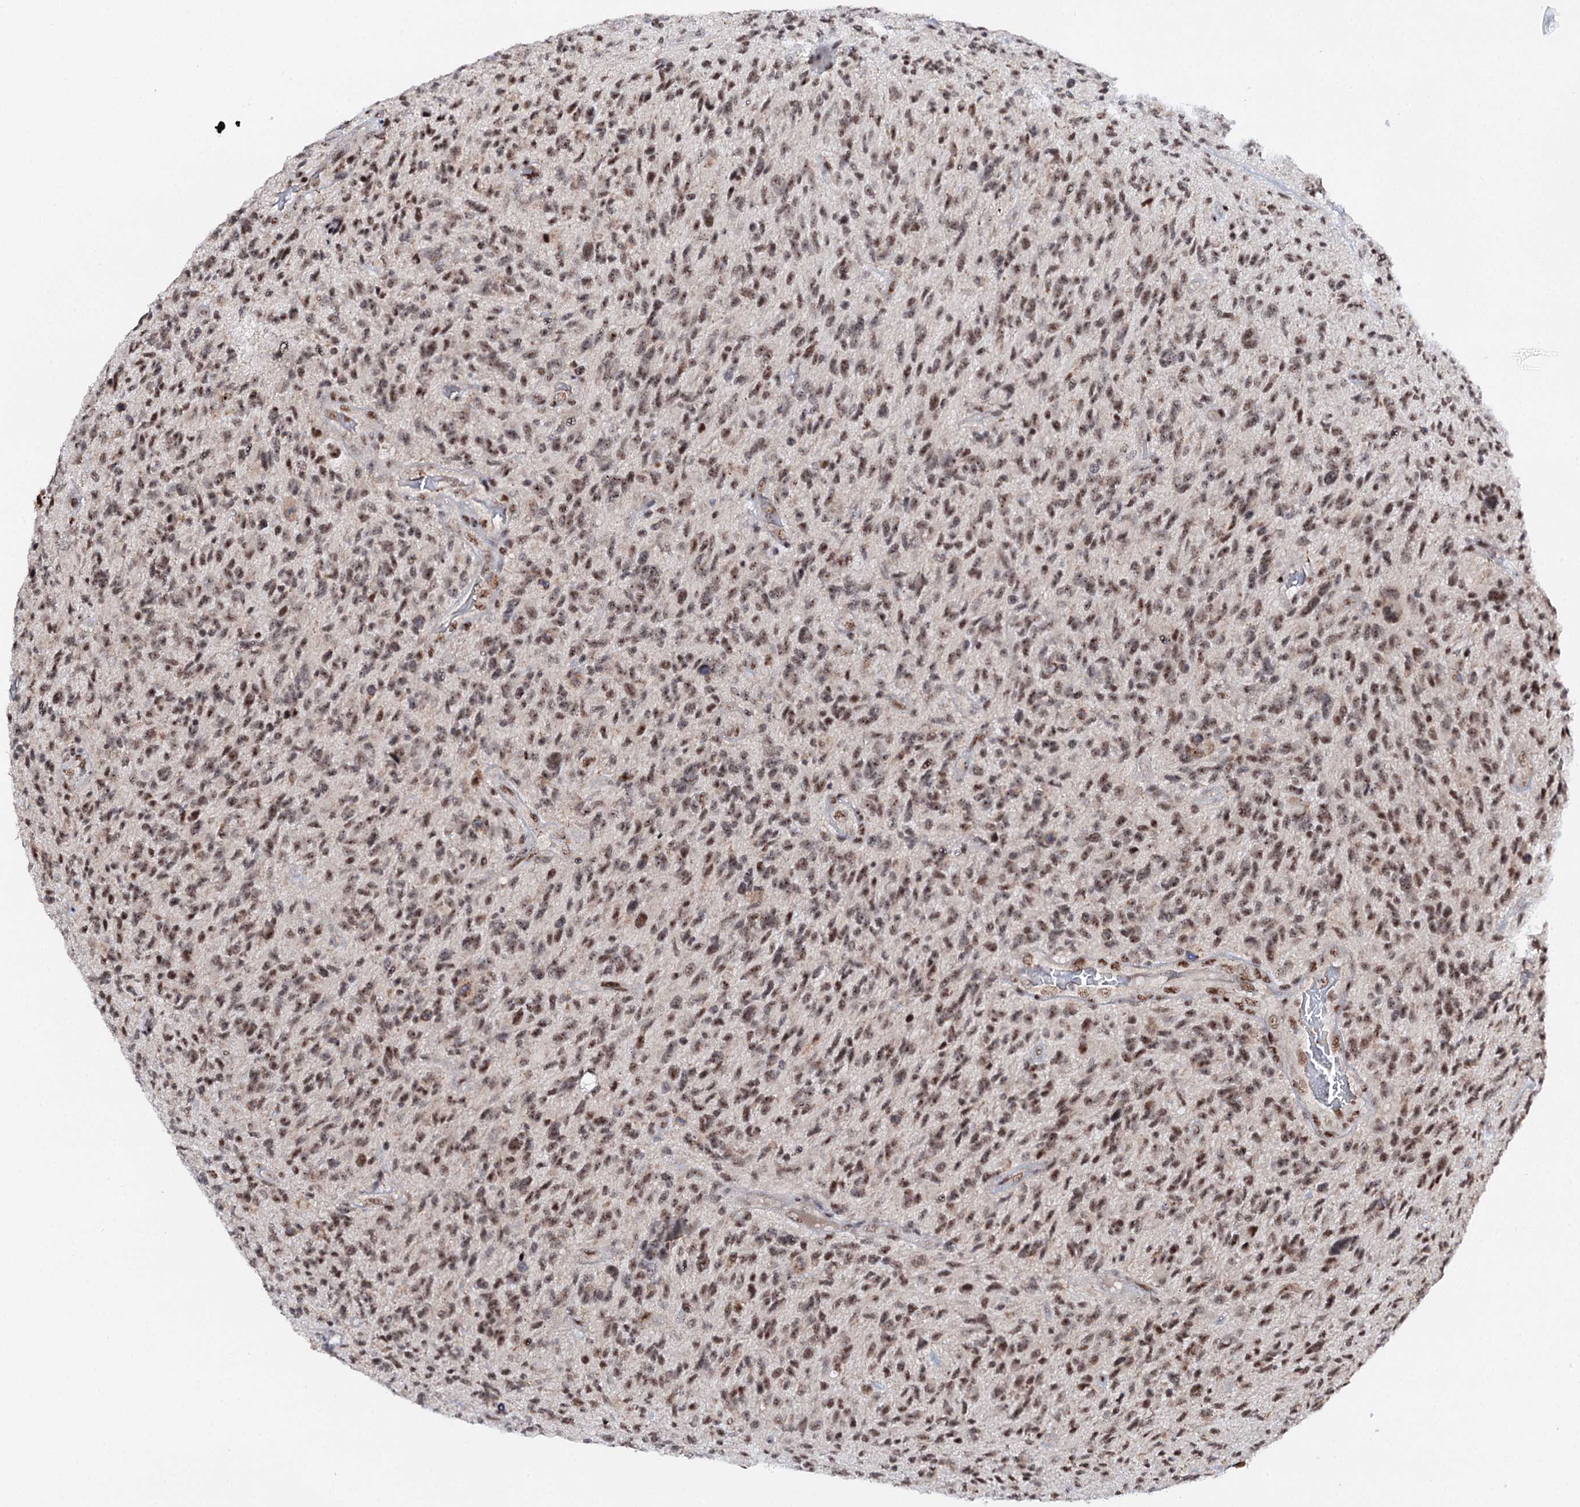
{"staining": {"intensity": "moderate", "quantity": ">75%", "location": "nuclear"}, "tissue": "glioma", "cell_type": "Tumor cells", "image_type": "cancer", "snomed": [{"axis": "morphology", "description": "Glioma, malignant, High grade"}, {"axis": "topography", "description": "Brain"}], "caption": "Glioma stained with a protein marker demonstrates moderate staining in tumor cells.", "gene": "BUD13", "patient": {"sex": "male", "age": 47}}